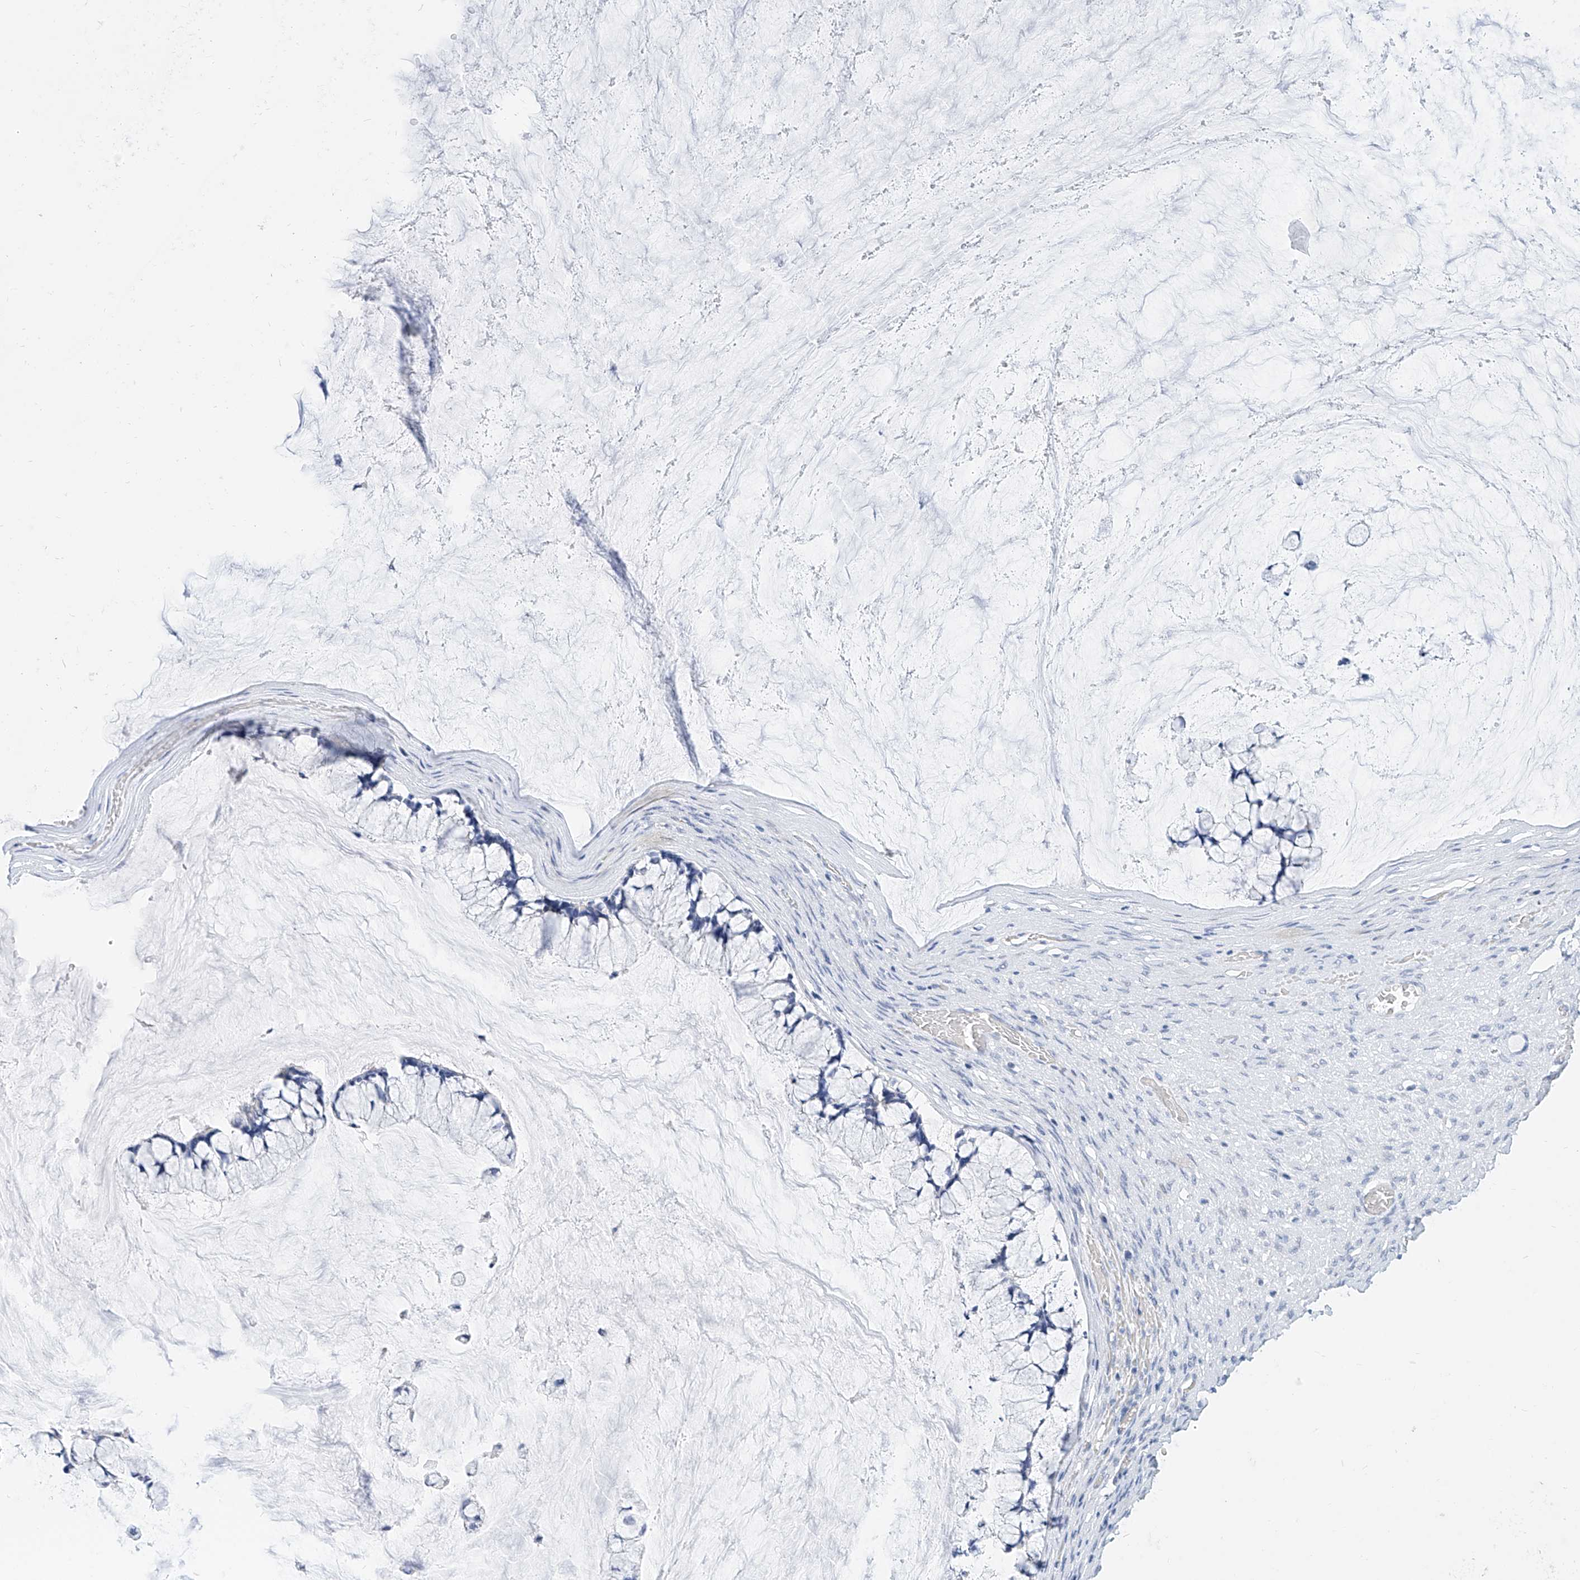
{"staining": {"intensity": "negative", "quantity": "none", "location": "none"}, "tissue": "ovarian cancer", "cell_type": "Tumor cells", "image_type": "cancer", "snomed": [{"axis": "morphology", "description": "Cystadenocarcinoma, mucinous, NOS"}, {"axis": "topography", "description": "Ovary"}], "caption": "Immunohistochemistry (IHC) photomicrograph of ovarian cancer stained for a protein (brown), which demonstrates no positivity in tumor cells.", "gene": "ZZEF1", "patient": {"sex": "female", "age": 42}}